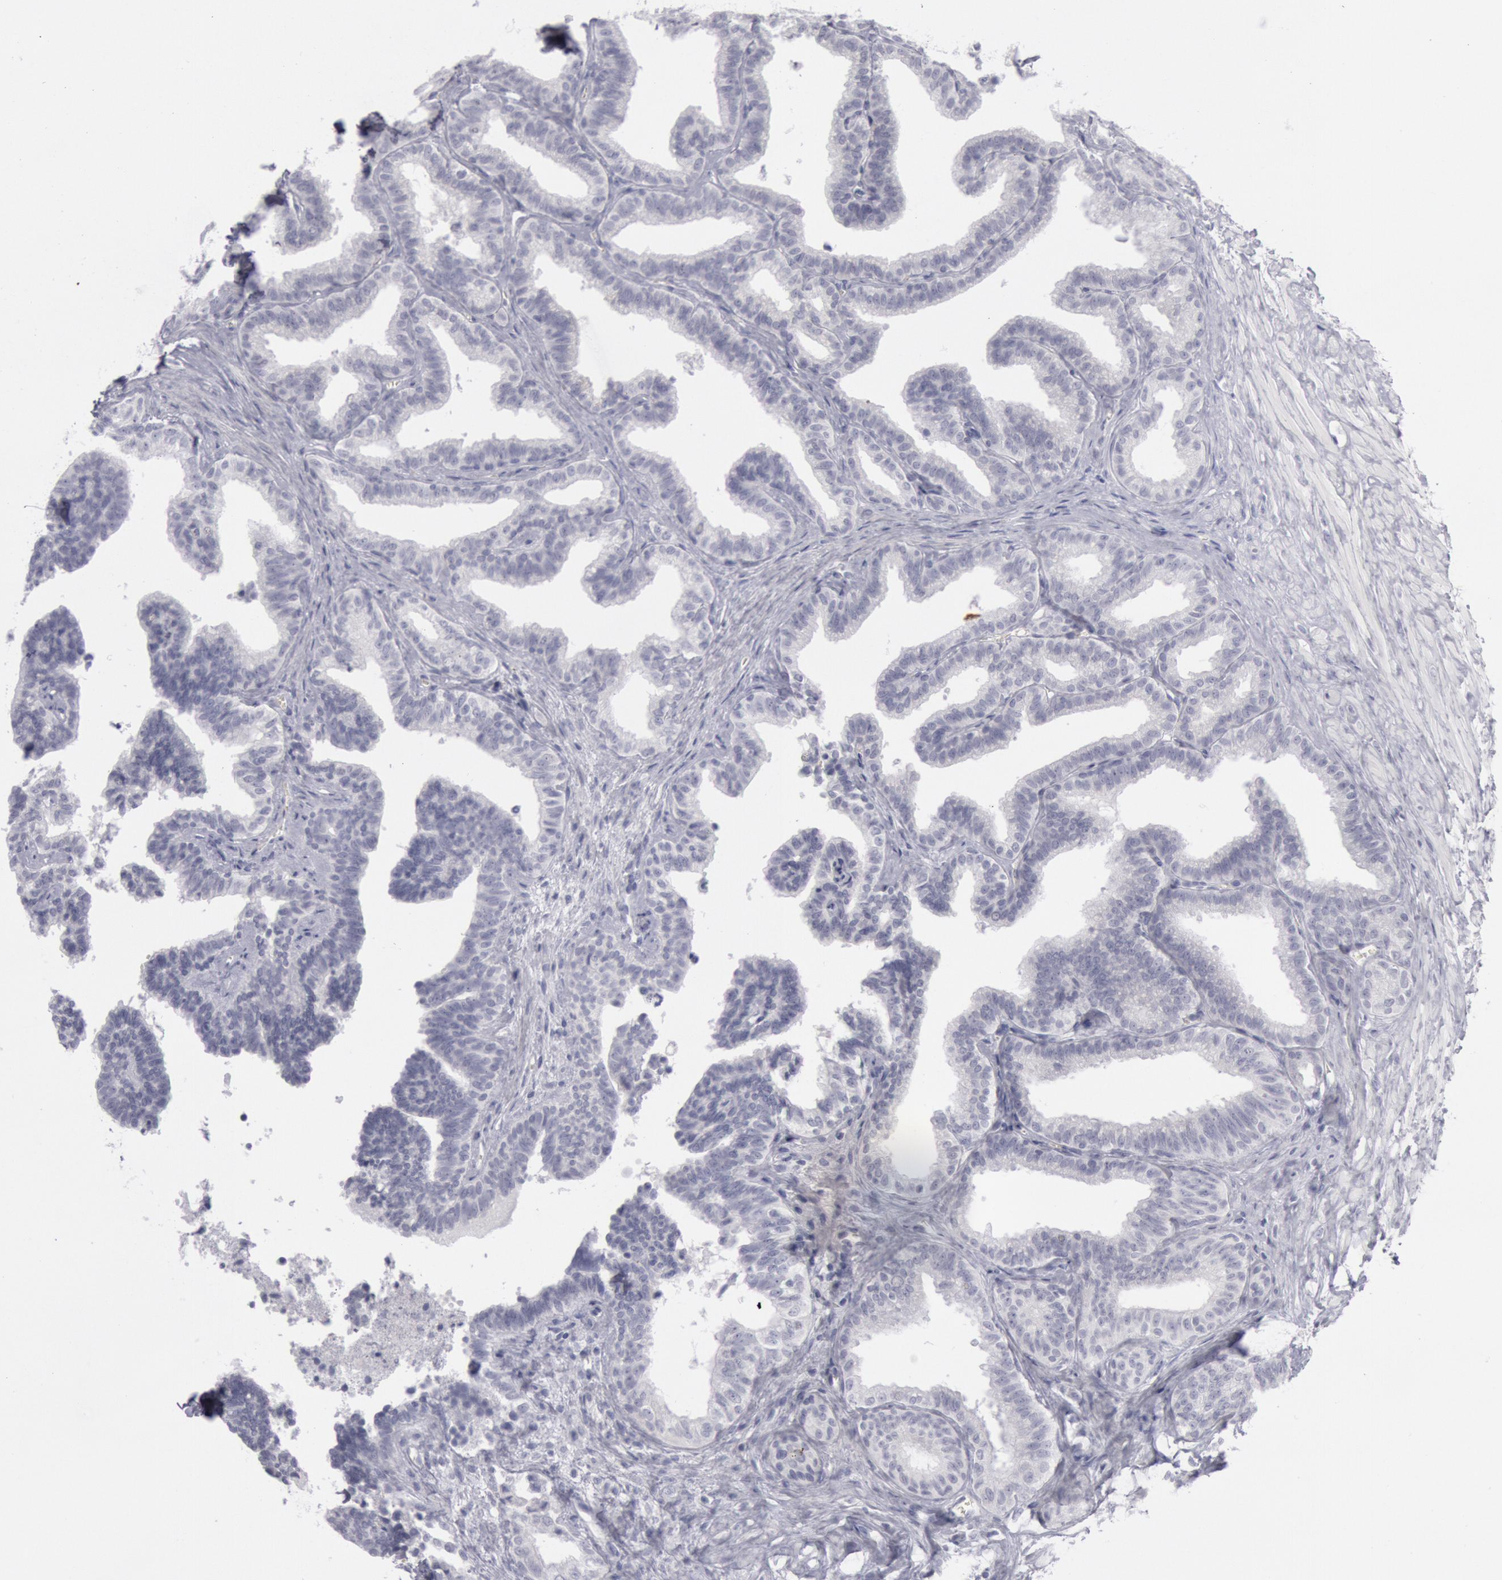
{"staining": {"intensity": "negative", "quantity": "none", "location": "none"}, "tissue": "seminal vesicle", "cell_type": "Glandular cells", "image_type": "normal", "snomed": [{"axis": "morphology", "description": "Normal tissue, NOS"}, {"axis": "topography", "description": "Seminal veicle"}], "caption": "DAB immunohistochemical staining of normal seminal vesicle displays no significant positivity in glandular cells.", "gene": "KRT16", "patient": {"sex": "male", "age": 26}}